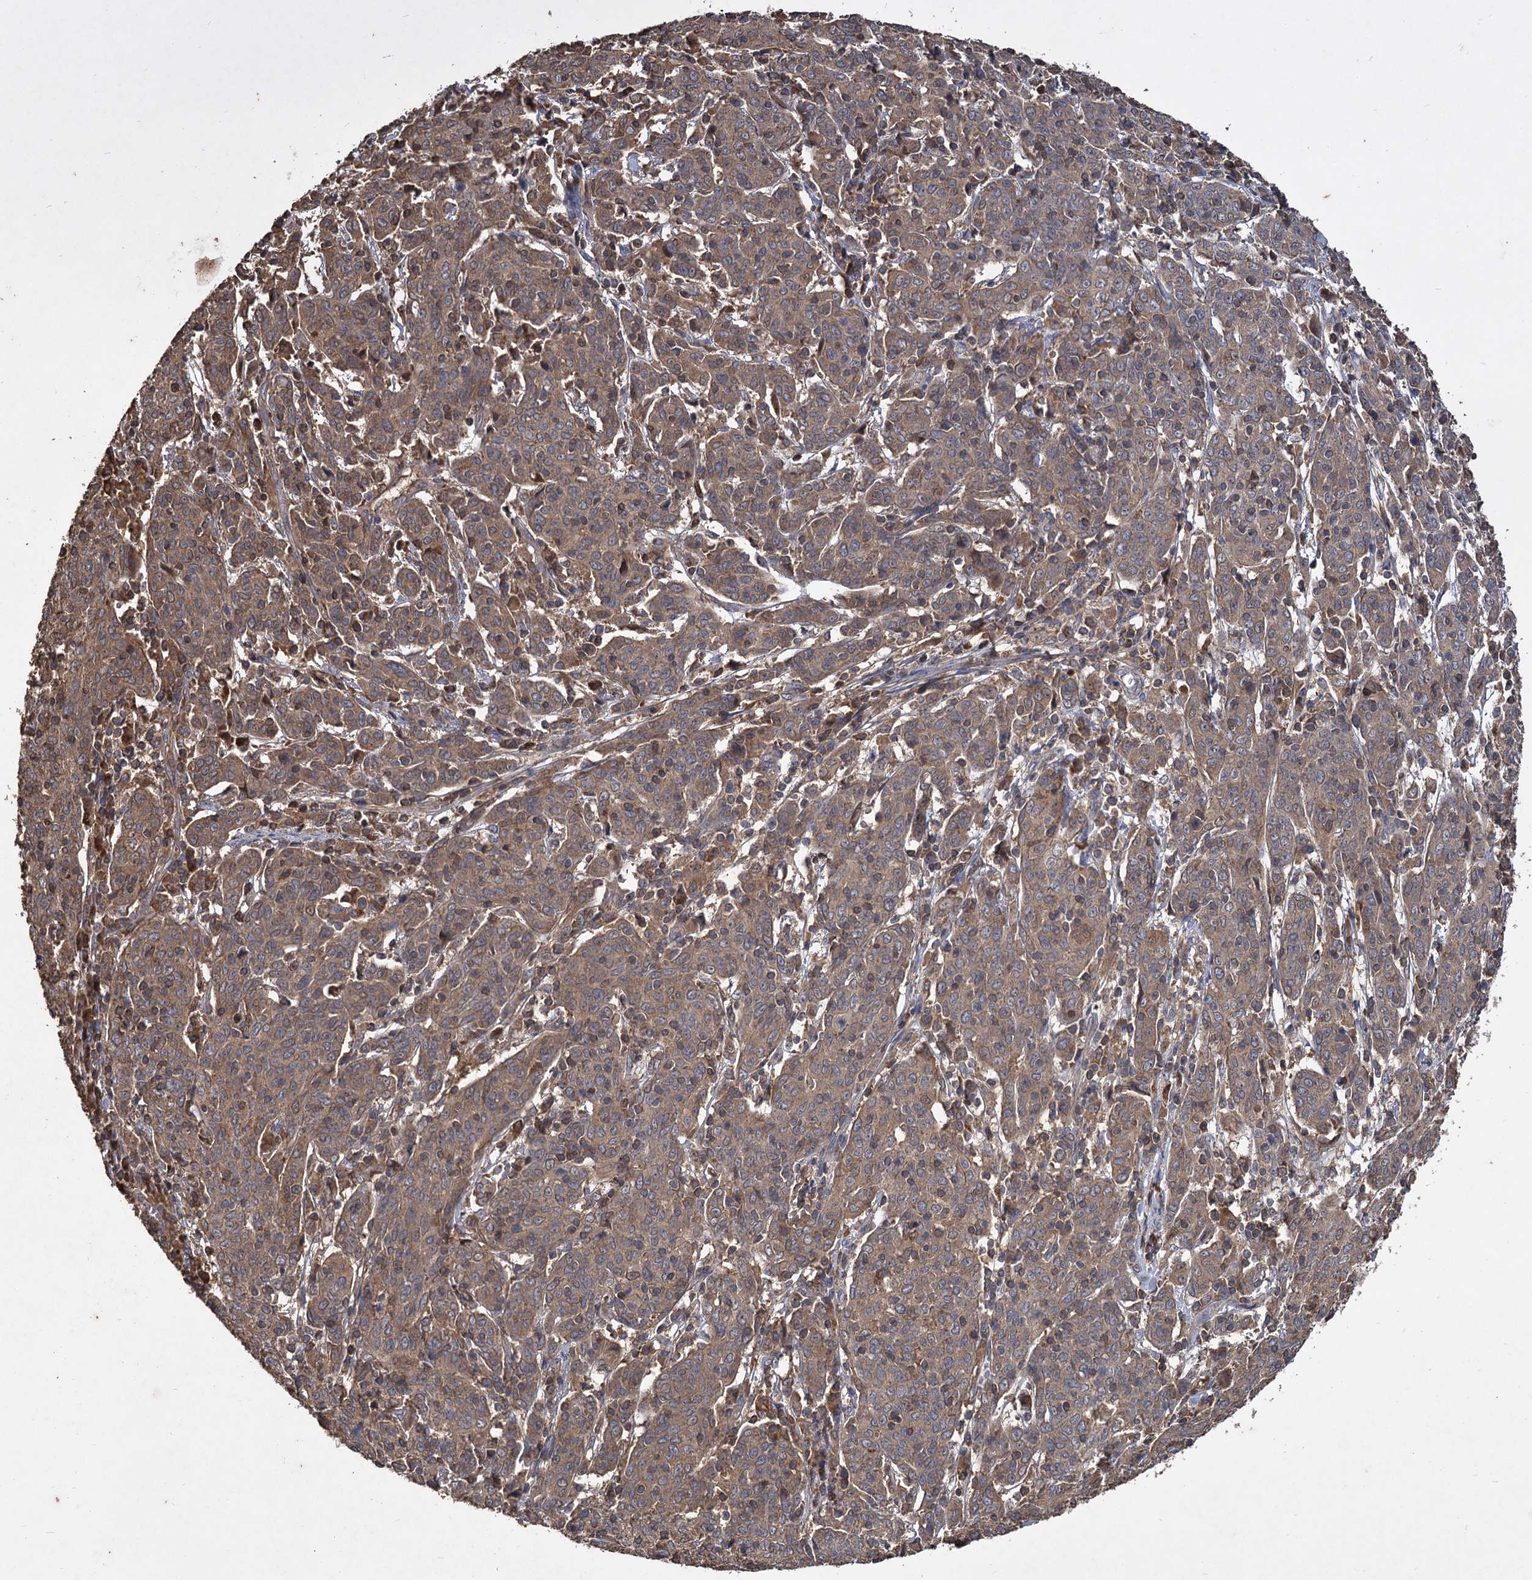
{"staining": {"intensity": "moderate", "quantity": ">75%", "location": "cytoplasmic/membranous"}, "tissue": "cervical cancer", "cell_type": "Tumor cells", "image_type": "cancer", "snomed": [{"axis": "morphology", "description": "Squamous cell carcinoma, NOS"}, {"axis": "topography", "description": "Cervix"}], "caption": "Brown immunohistochemical staining in human cervical cancer (squamous cell carcinoma) reveals moderate cytoplasmic/membranous staining in about >75% of tumor cells.", "gene": "GCLC", "patient": {"sex": "female", "age": 67}}